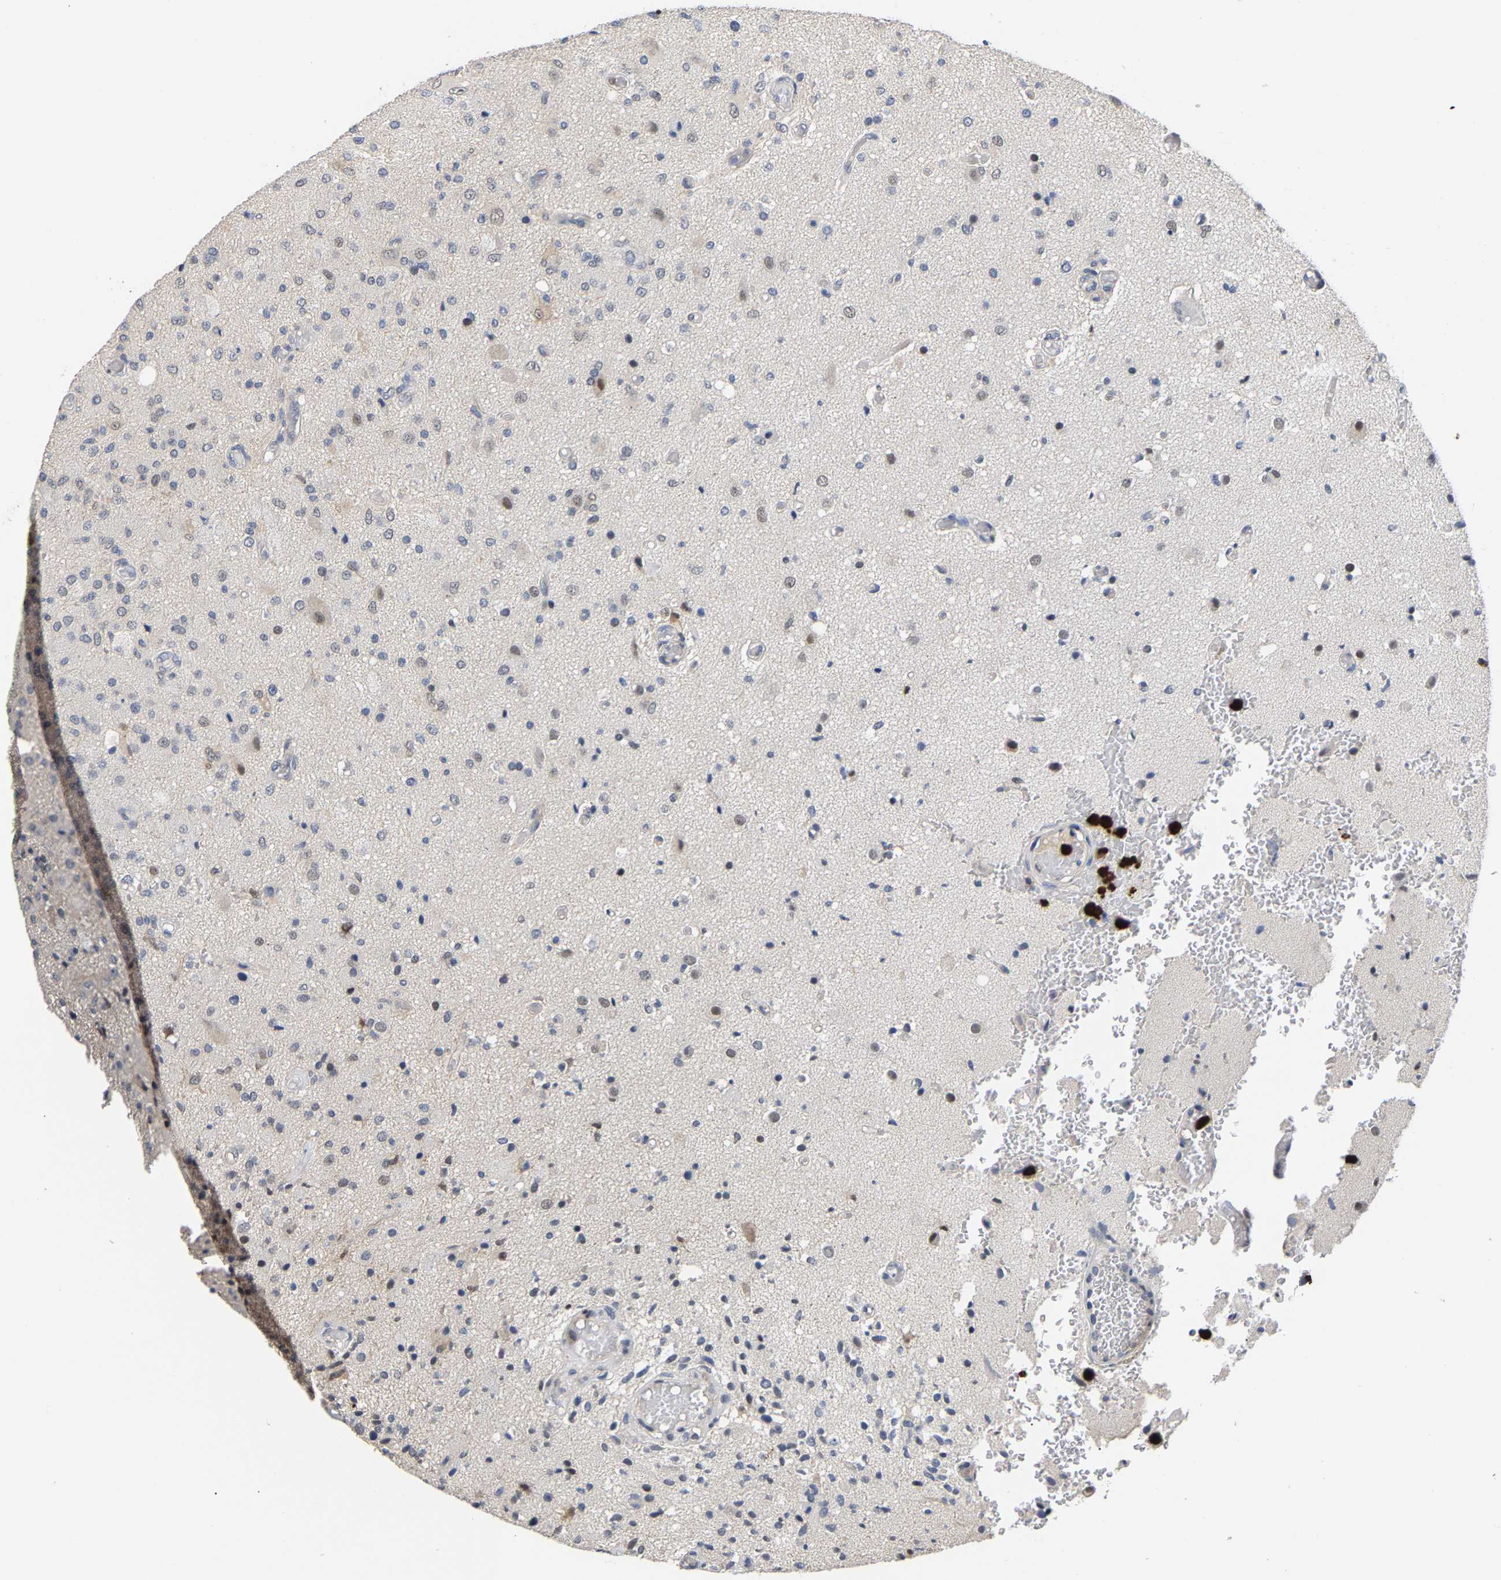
{"staining": {"intensity": "negative", "quantity": "none", "location": "none"}, "tissue": "glioma", "cell_type": "Tumor cells", "image_type": "cancer", "snomed": [{"axis": "morphology", "description": "Normal tissue, NOS"}, {"axis": "morphology", "description": "Glioma, malignant, High grade"}, {"axis": "topography", "description": "Cerebral cortex"}], "caption": "This is a histopathology image of immunohistochemistry (IHC) staining of malignant high-grade glioma, which shows no expression in tumor cells. The staining is performed using DAB (3,3'-diaminobenzidine) brown chromogen with nuclei counter-stained in using hematoxylin.", "gene": "TDRD7", "patient": {"sex": "male", "age": 77}}